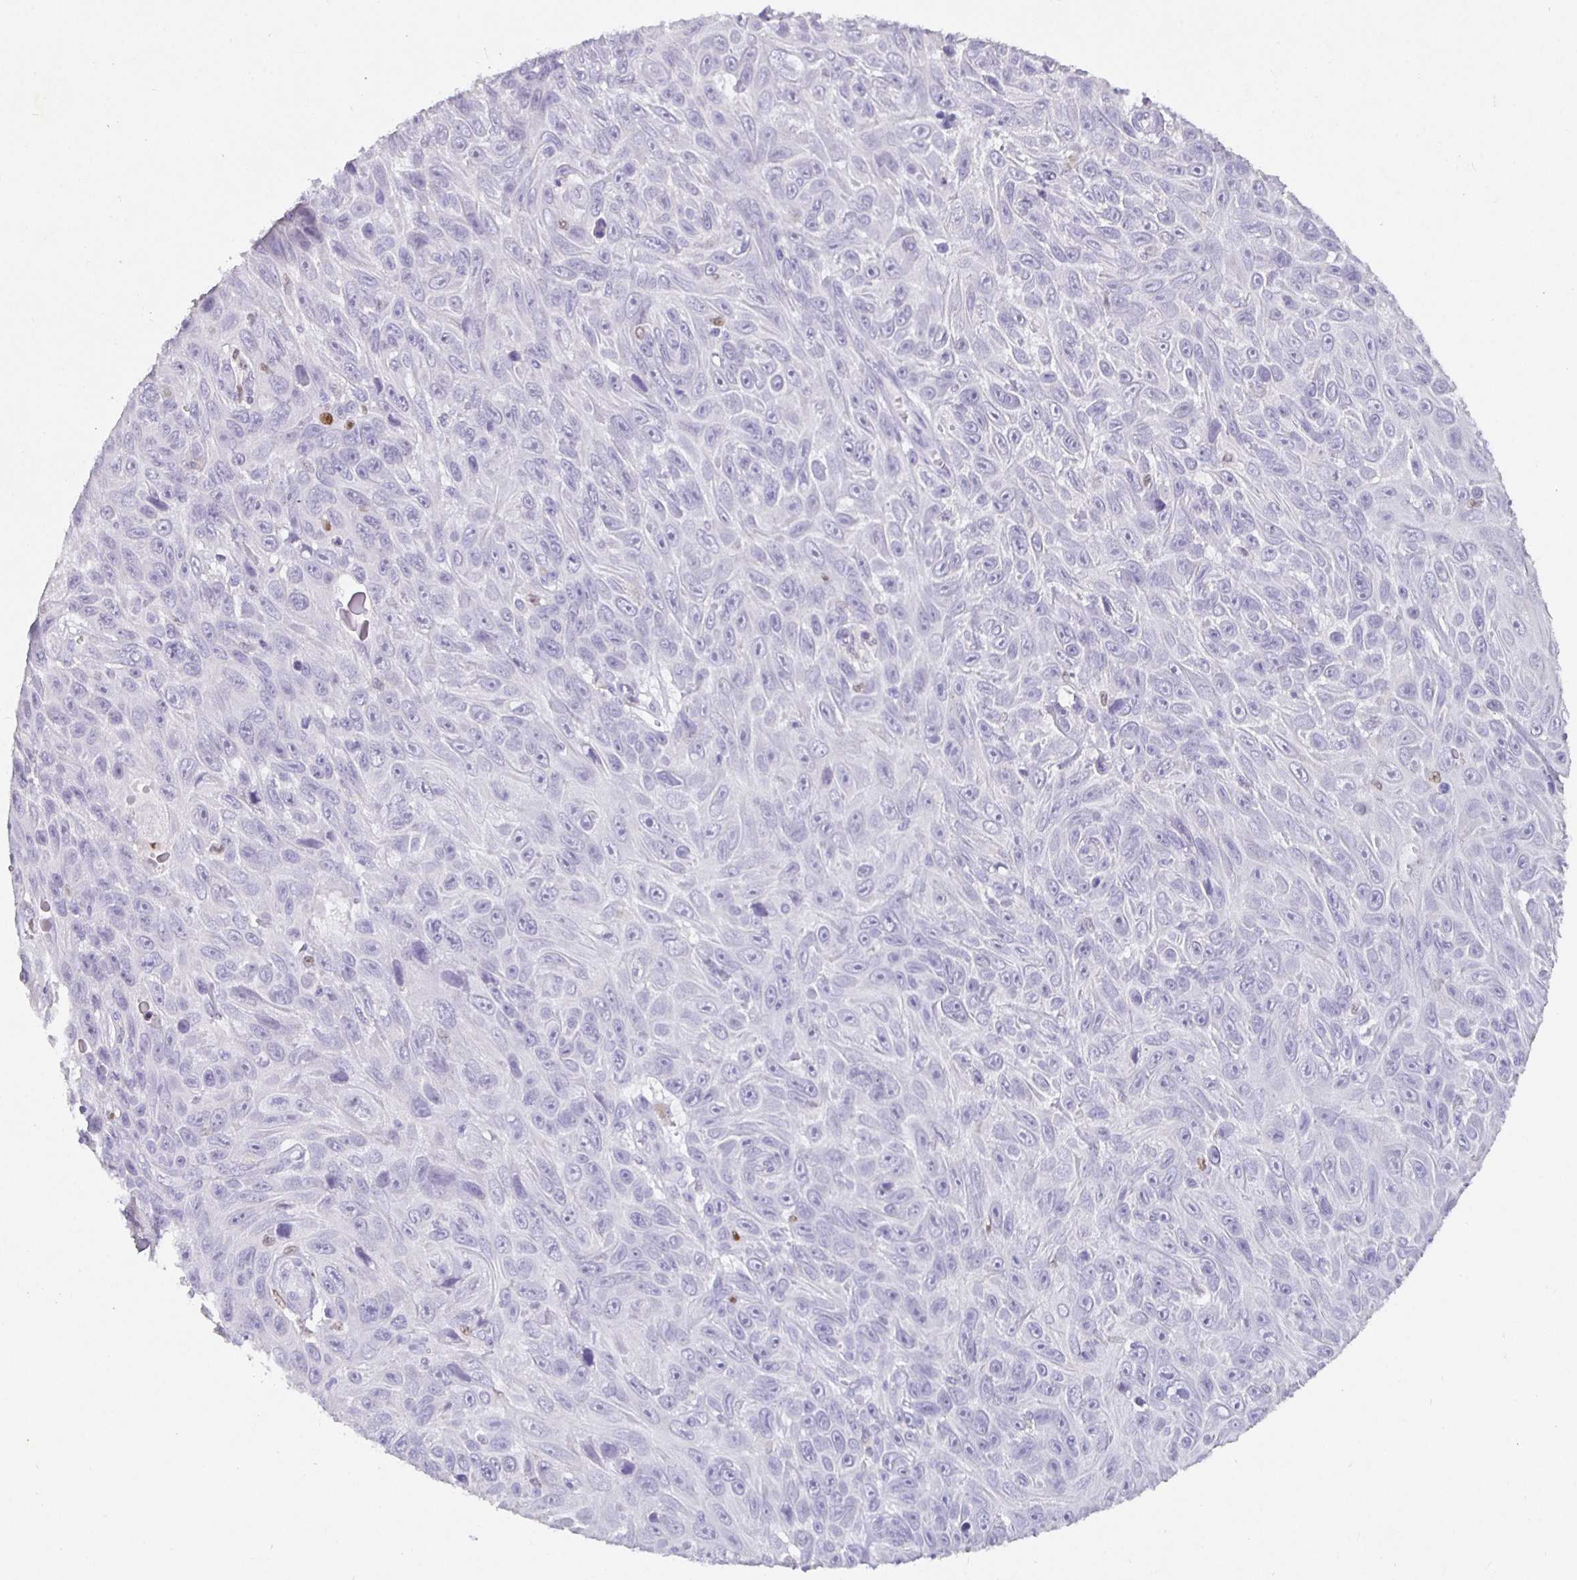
{"staining": {"intensity": "negative", "quantity": "none", "location": "none"}, "tissue": "skin cancer", "cell_type": "Tumor cells", "image_type": "cancer", "snomed": [{"axis": "morphology", "description": "Squamous cell carcinoma, NOS"}, {"axis": "topography", "description": "Skin"}], "caption": "Immunohistochemistry (IHC) micrograph of human skin cancer (squamous cell carcinoma) stained for a protein (brown), which reveals no positivity in tumor cells. (DAB (3,3'-diaminobenzidine) IHC visualized using brightfield microscopy, high magnification).", "gene": "SATB1", "patient": {"sex": "male", "age": 82}}